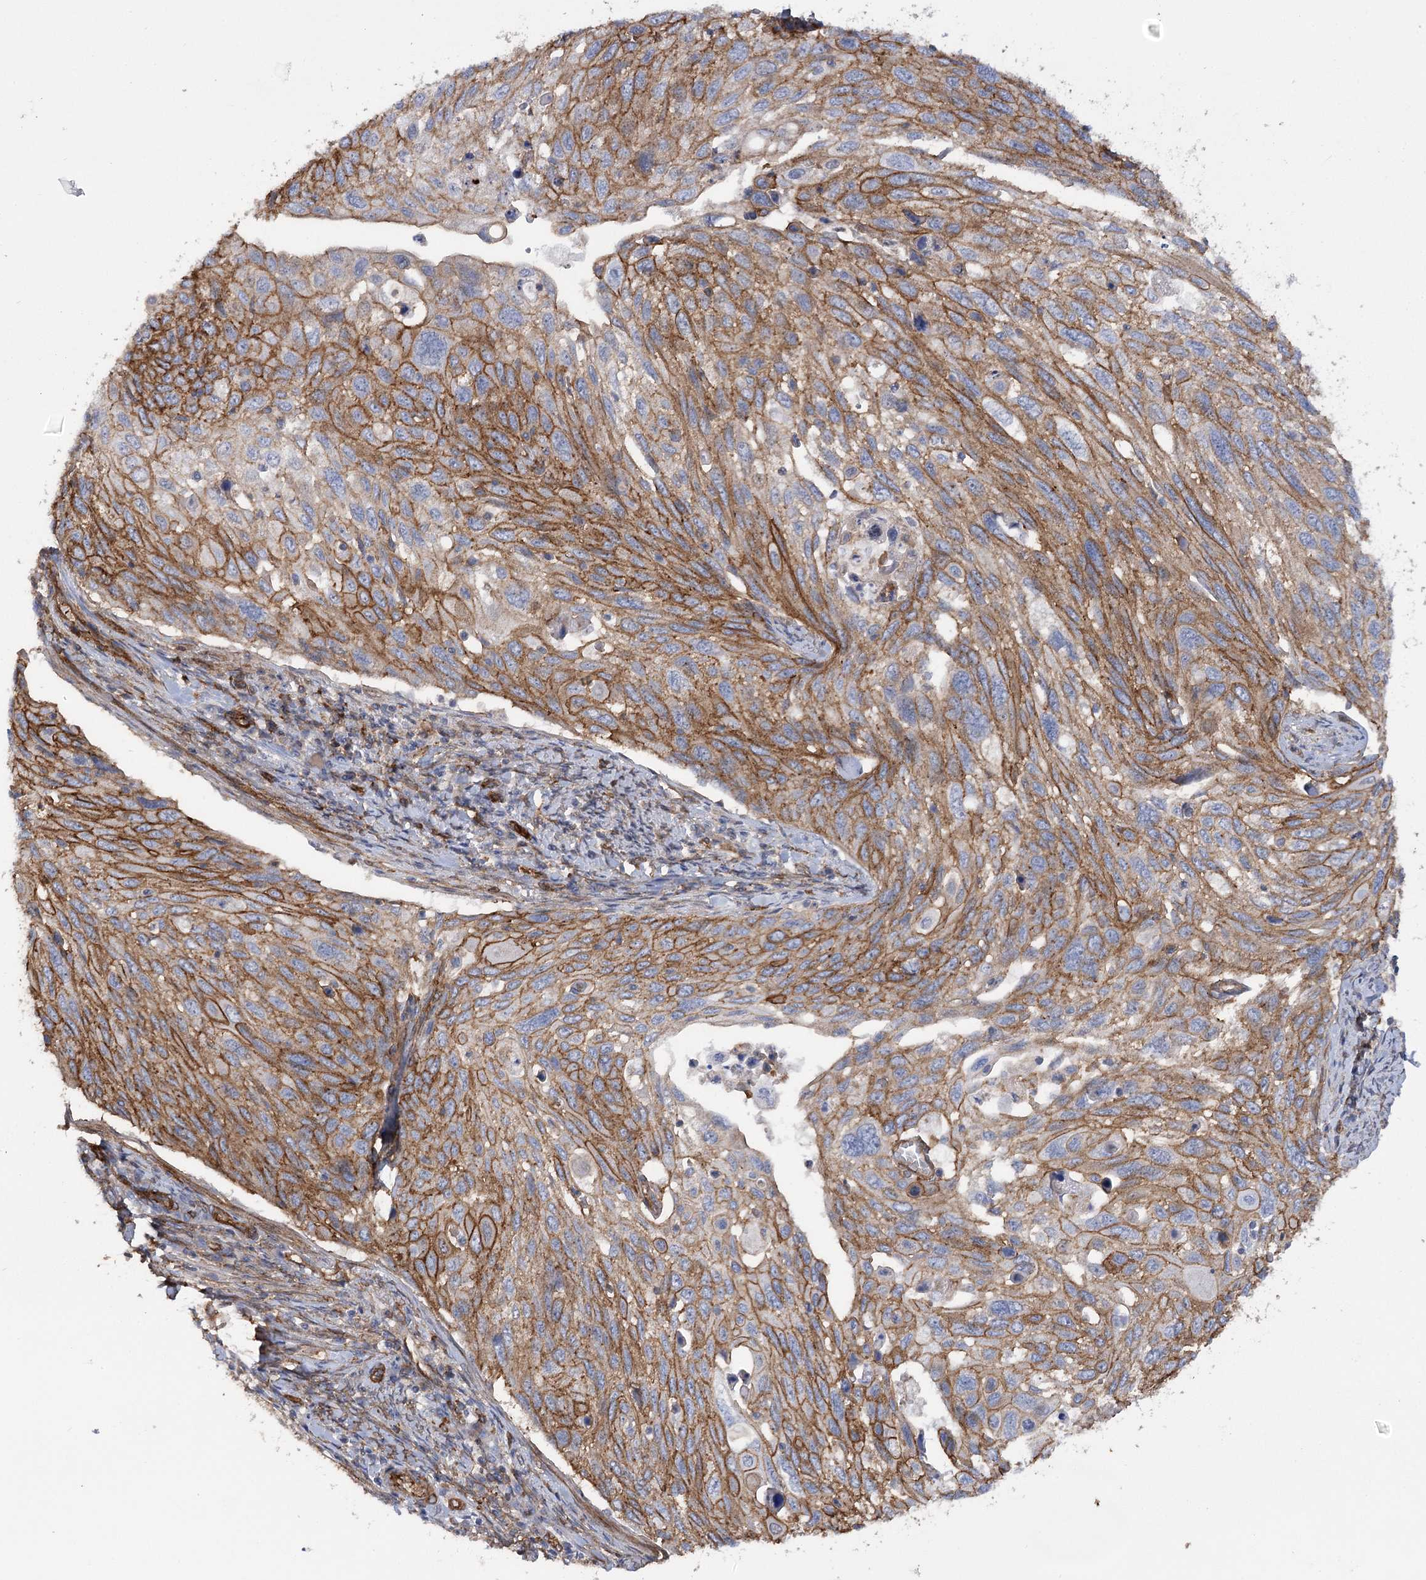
{"staining": {"intensity": "moderate", "quantity": ">75%", "location": "cytoplasmic/membranous"}, "tissue": "cervical cancer", "cell_type": "Tumor cells", "image_type": "cancer", "snomed": [{"axis": "morphology", "description": "Squamous cell carcinoma, NOS"}, {"axis": "topography", "description": "Cervix"}], "caption": "Immunohistochemical staining of human squamous cell carcinoma (cervical) reveals medium levels of moderate cytoplasmic/membranous staining in about >75% of tumor cells. (IHC, brightfield microscopy, high magnification).", "gene": "SYNPO2", "patient": {"sex": "female", "age": 70}}